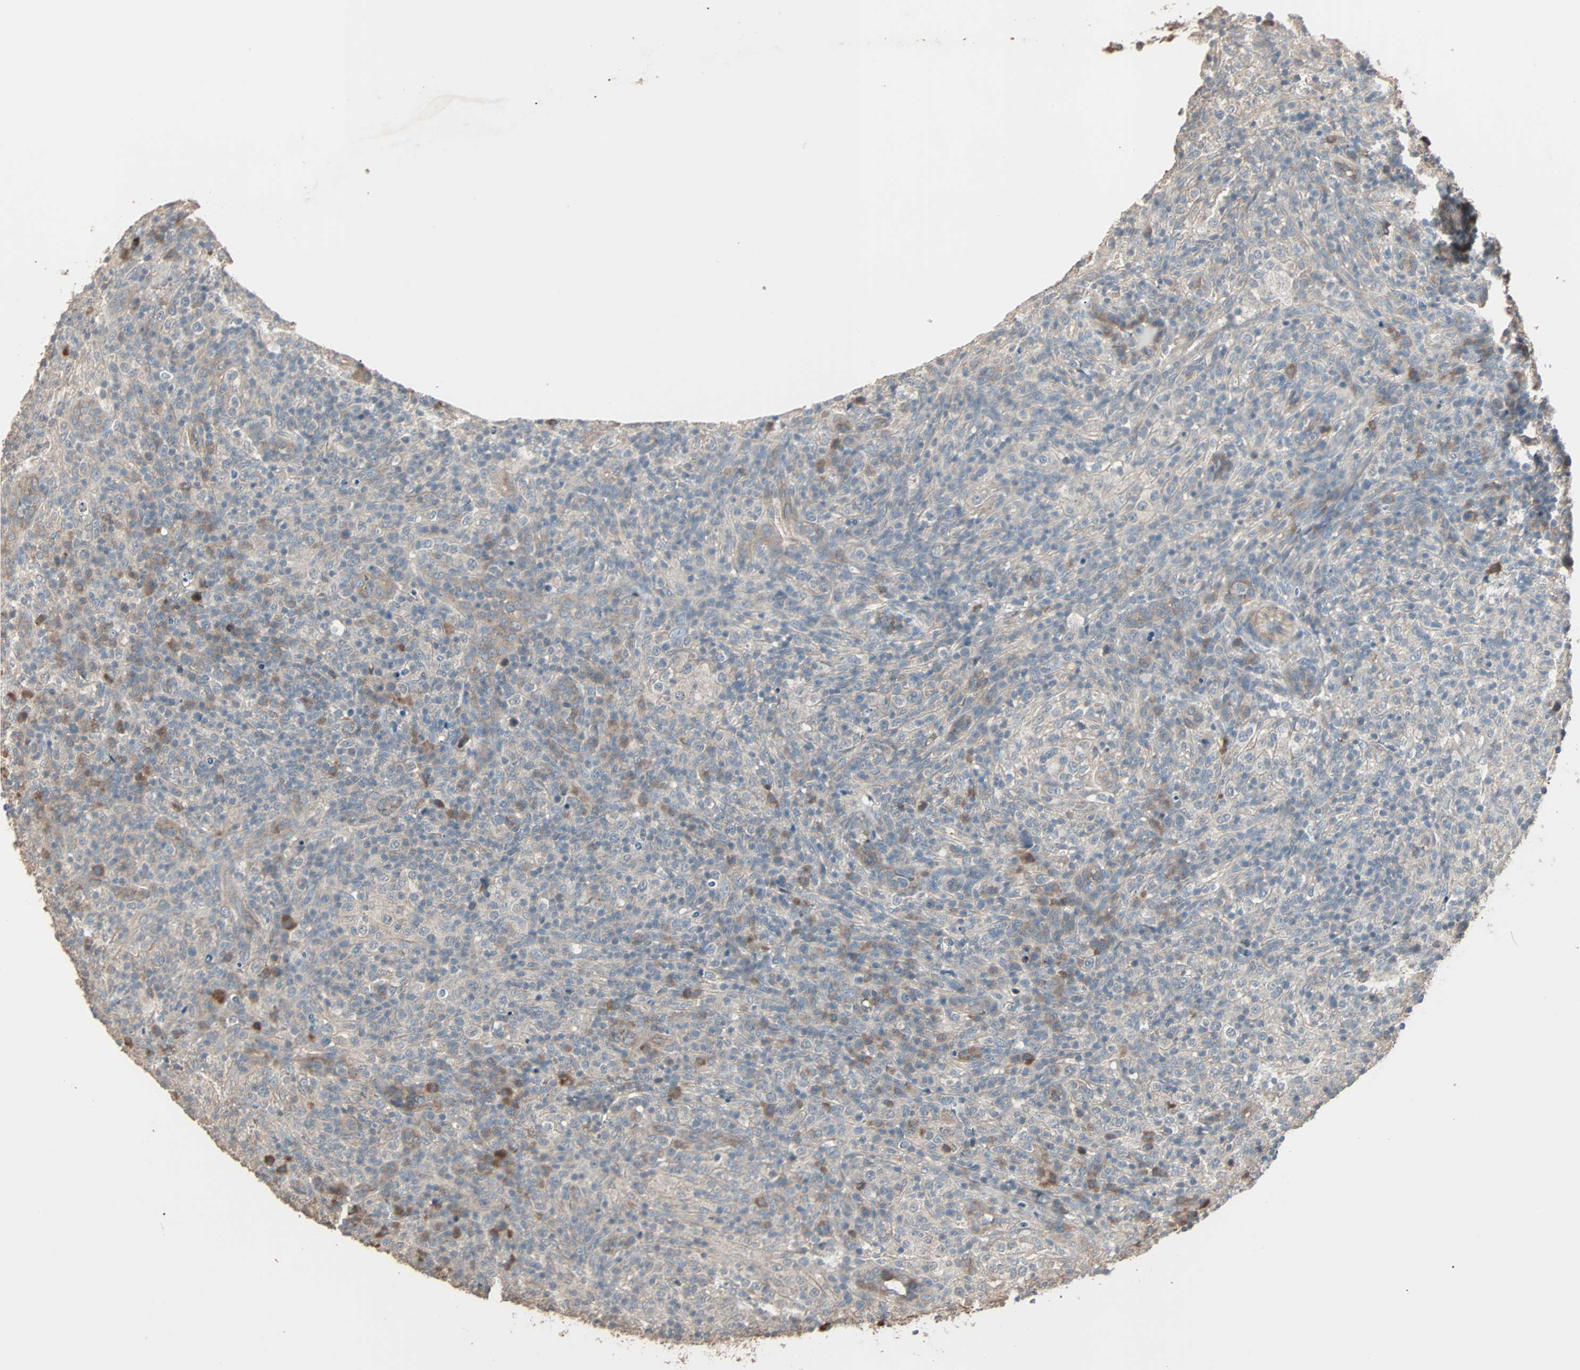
{"staining": {"intensity": "negative", "quantity": "none", "location": "none"}, "tissue": "lymphoma", "cell_type": "Tumor cells", "image_type": "cancer", "snomed": [{"axis": "morphology", "description": "Malignant lymphoma, non-Hodgkin's type, High grade"}, {"axis": "topography", "description": "Lymph node"}], "caption": "Immunohistochemistry (IHC) image of human high-grade malignant lymphoma, non-Hodgkin's type stained for a protein (brown), which exhibits no expression in tumor cells.", "gene": "GALNT3", "patient": {"sex": "female", "age": 76}}